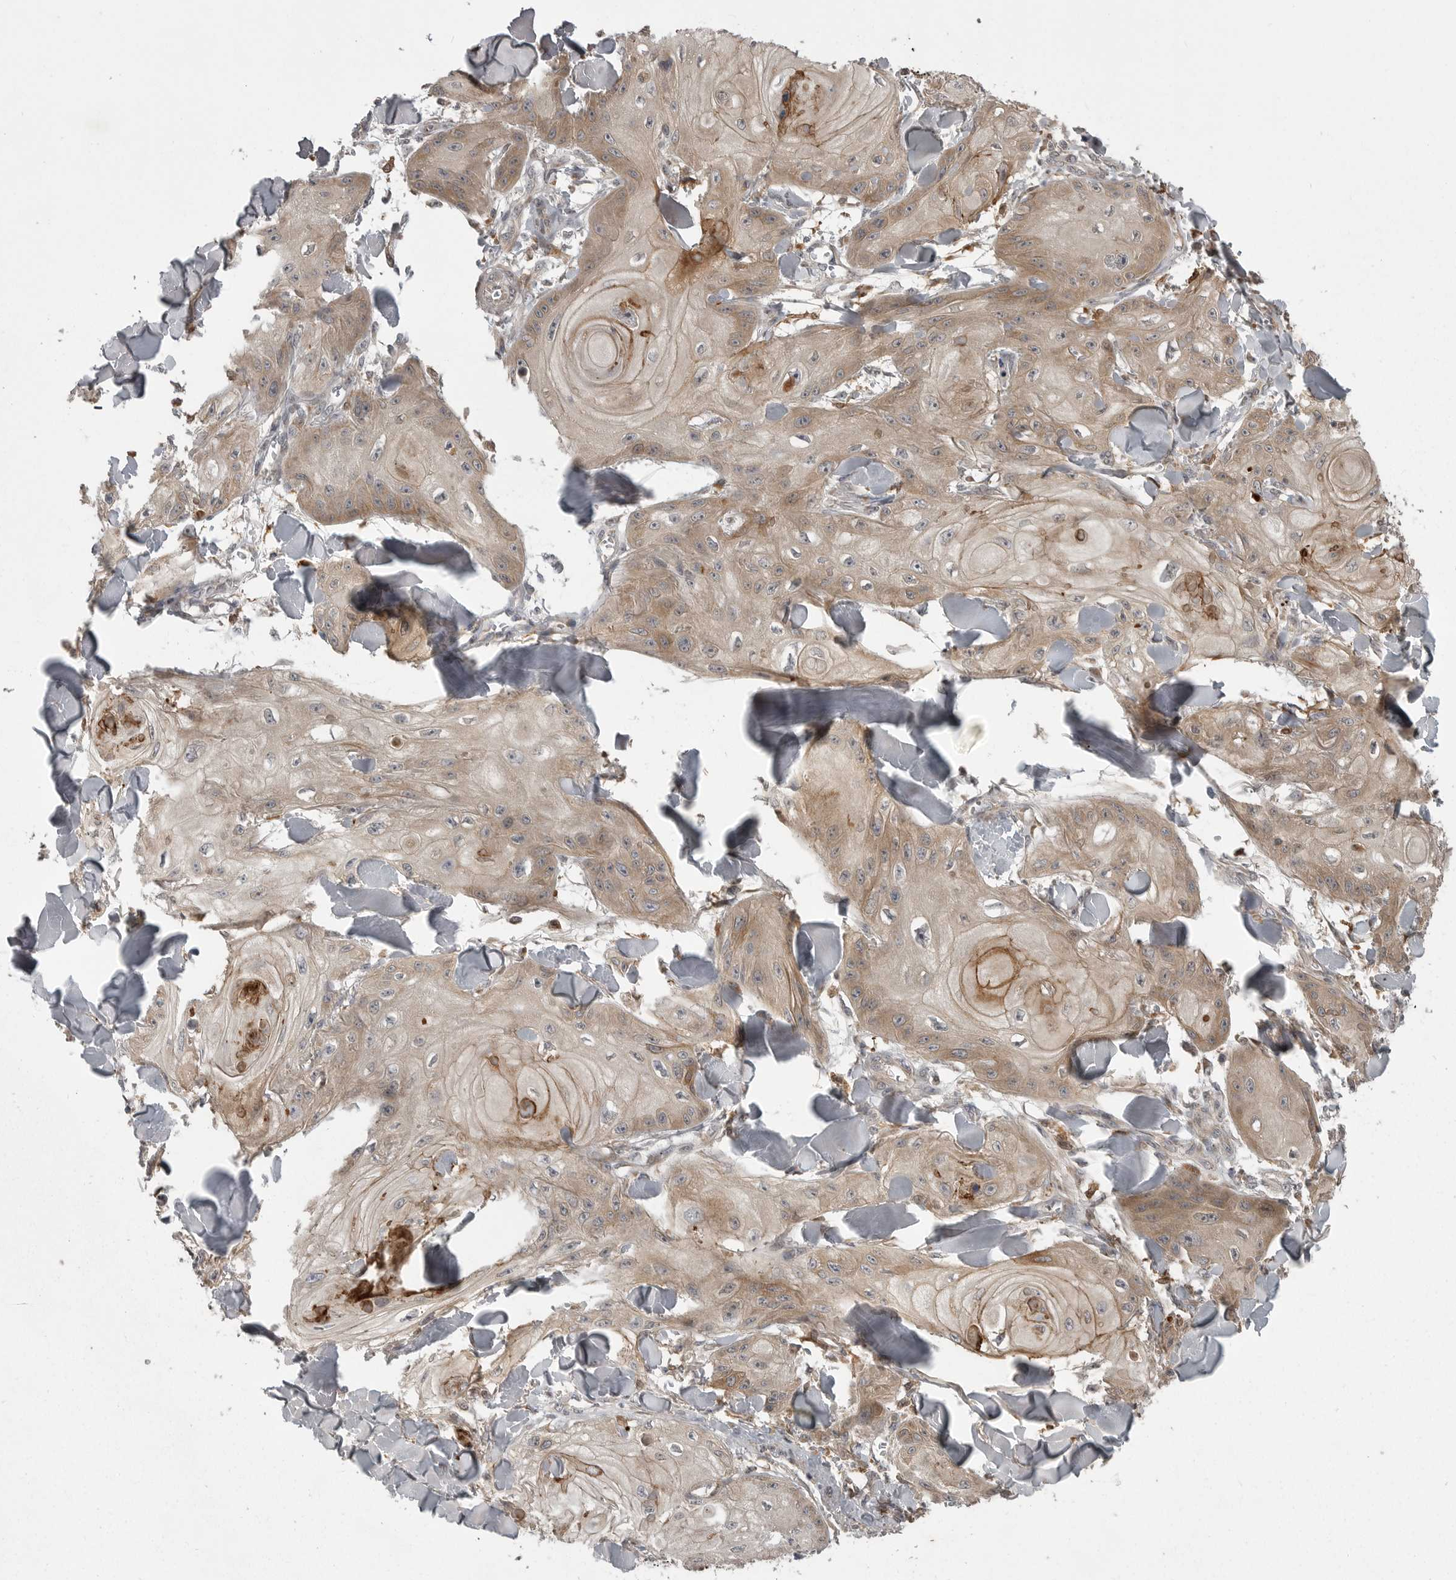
{"staining": {"intensity": "weak", "quantity": "25%-75%", "location": "cytoplasmic/membranous"}, "tissue": "skin cancer", "cell_type": "Tumor cells", "image_type": "cancer", "snomed": [{"axis": "morphology", "description": "Squamous cell carcinoma, NOS"}, {"axis": "topography", "description": "Skin"}], "caption": "A brown stain labels weak cytoplasmic/membranous staining of a protein in human skin cancer tumor cells.", "gene": "GPR31", "patient": {"sex": "male", "age": 74}}